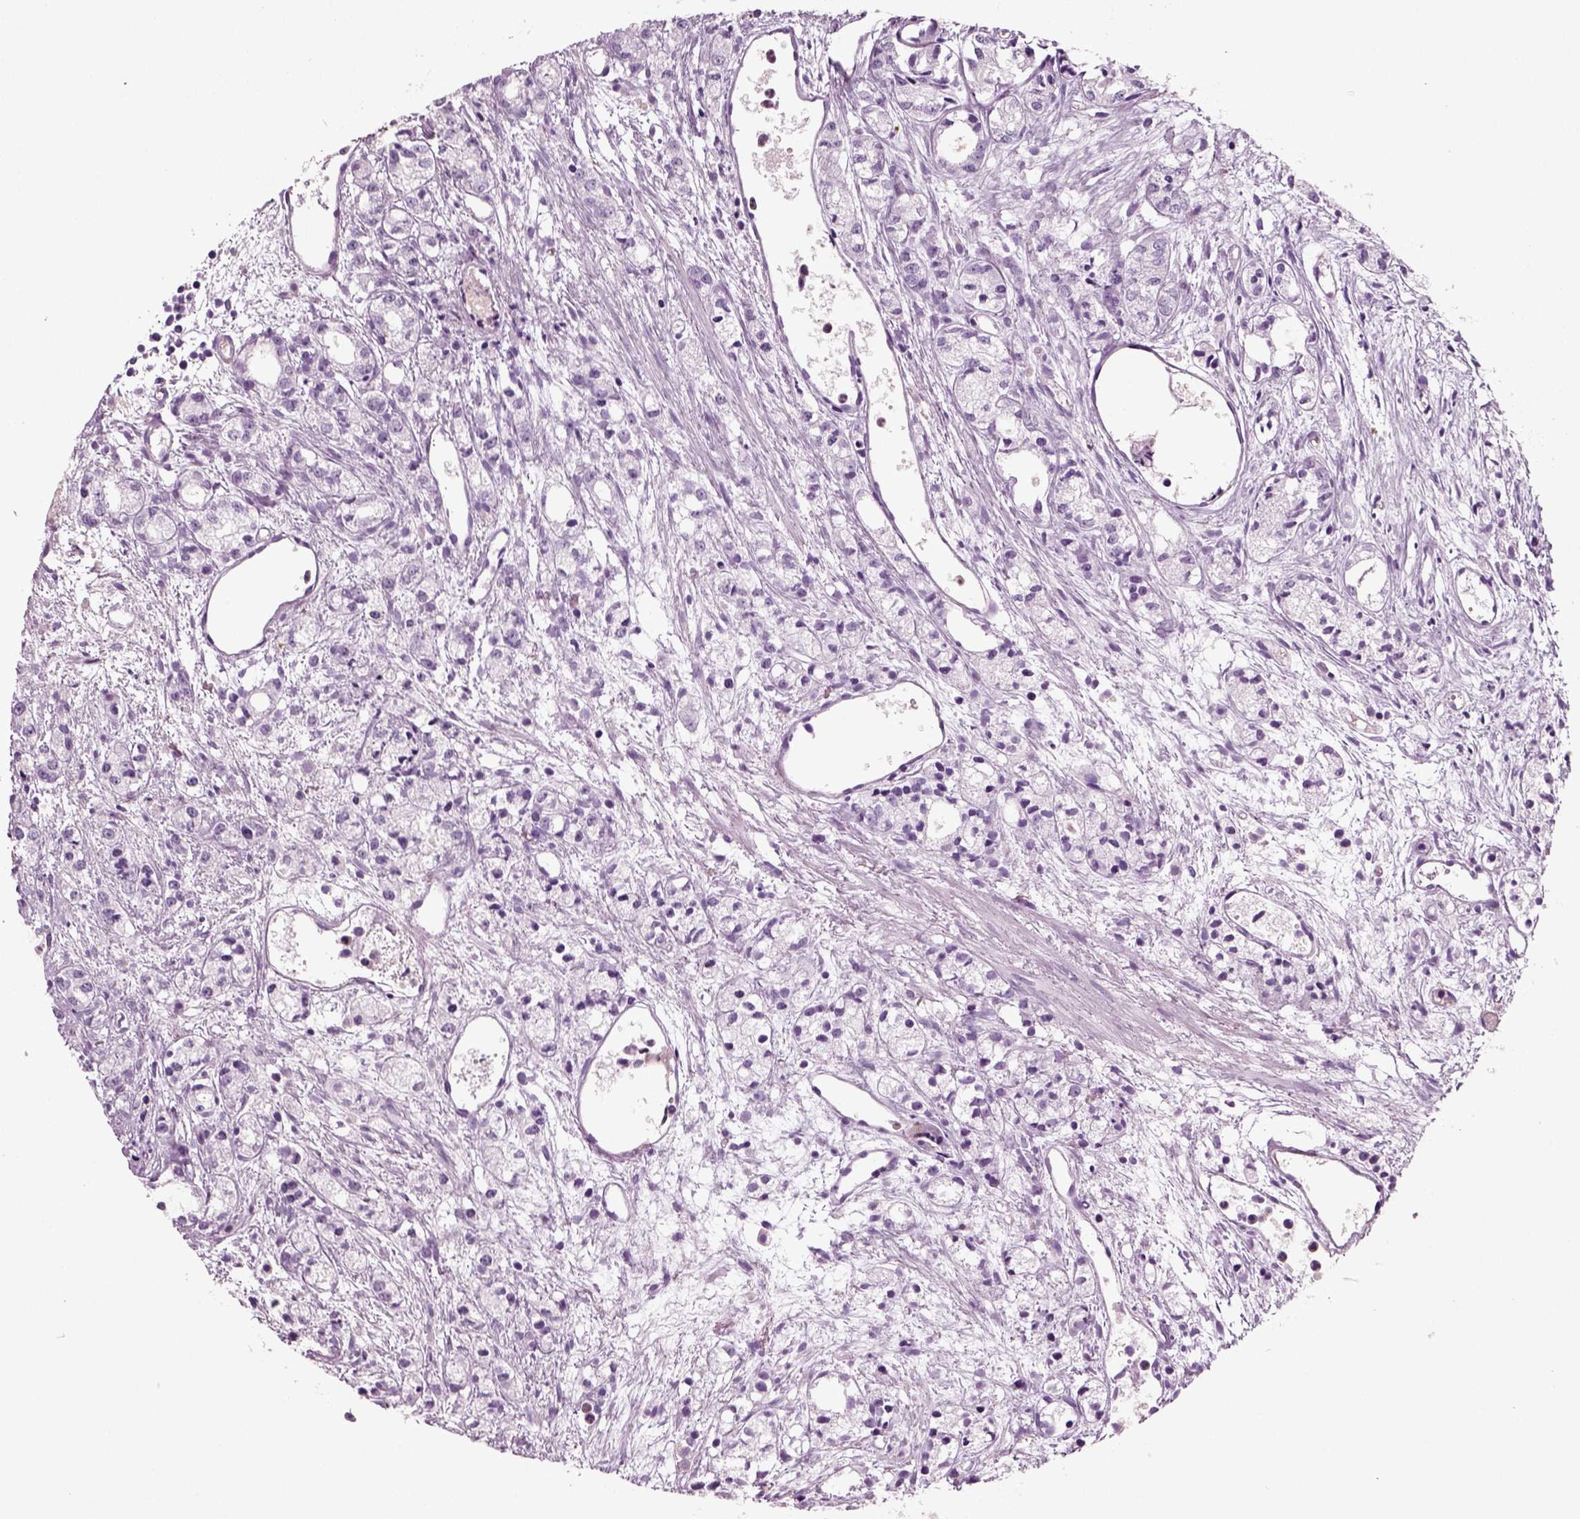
{"staining": {"intensity": "negative", "quantity": "none", "location": "none"}, "tissue": "prostate cancer", "cell_type": "Tumor cells", "image_type": "cancer", "snomed": [{"axis": "morphology", "description": "Adenocarcinoma, Medium grade"}, {"axis": "topography", "description": "Prostate"}], "caption": "The immunohistochemistry (IHC) histopathology image has no significant staining in tumor cells of prostate cancer tissue.", "gene": "CRABP1", "patient": {"sex": "male", "age": 74}}